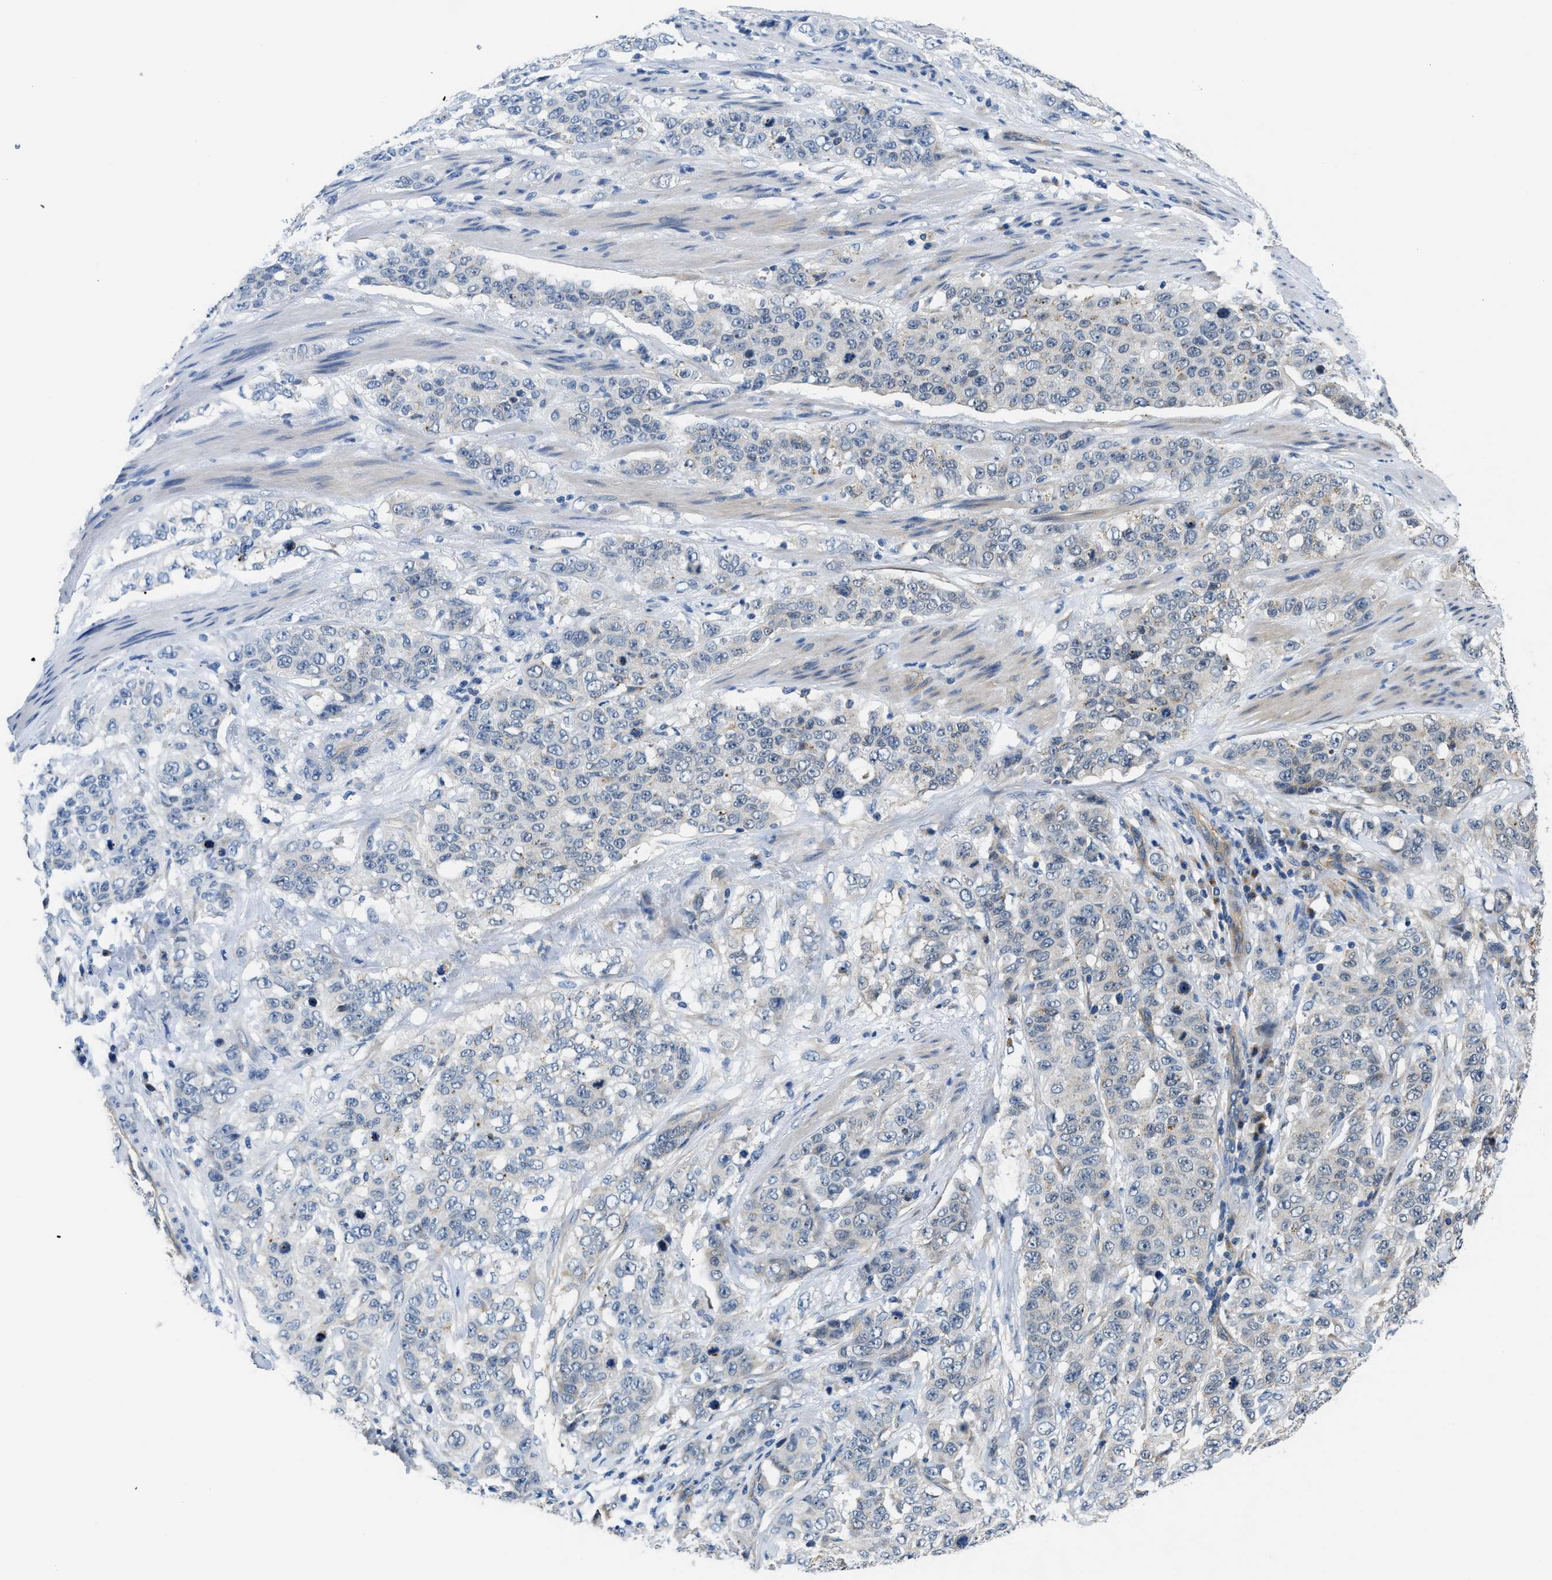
{"staining": {"intensity": "weak", "quantity": "<25%", "location": "cytoplasmic/membranous"}, "tissue": "stomach cancer", "cell_type": "Tumor cells", "image_type": "cancer", "snomed": [{"axis": "morphology", "description": "Adenocarcinoma, NOS"}, {"axis": "topography", "description": "Stomach"}], "caption": "The histopathology image reveals no significant staining in tumor cells of adenocarcinoma (stomach).", "gene": "PNPLA8", "patient": {"sex": "male", "age": 48}}